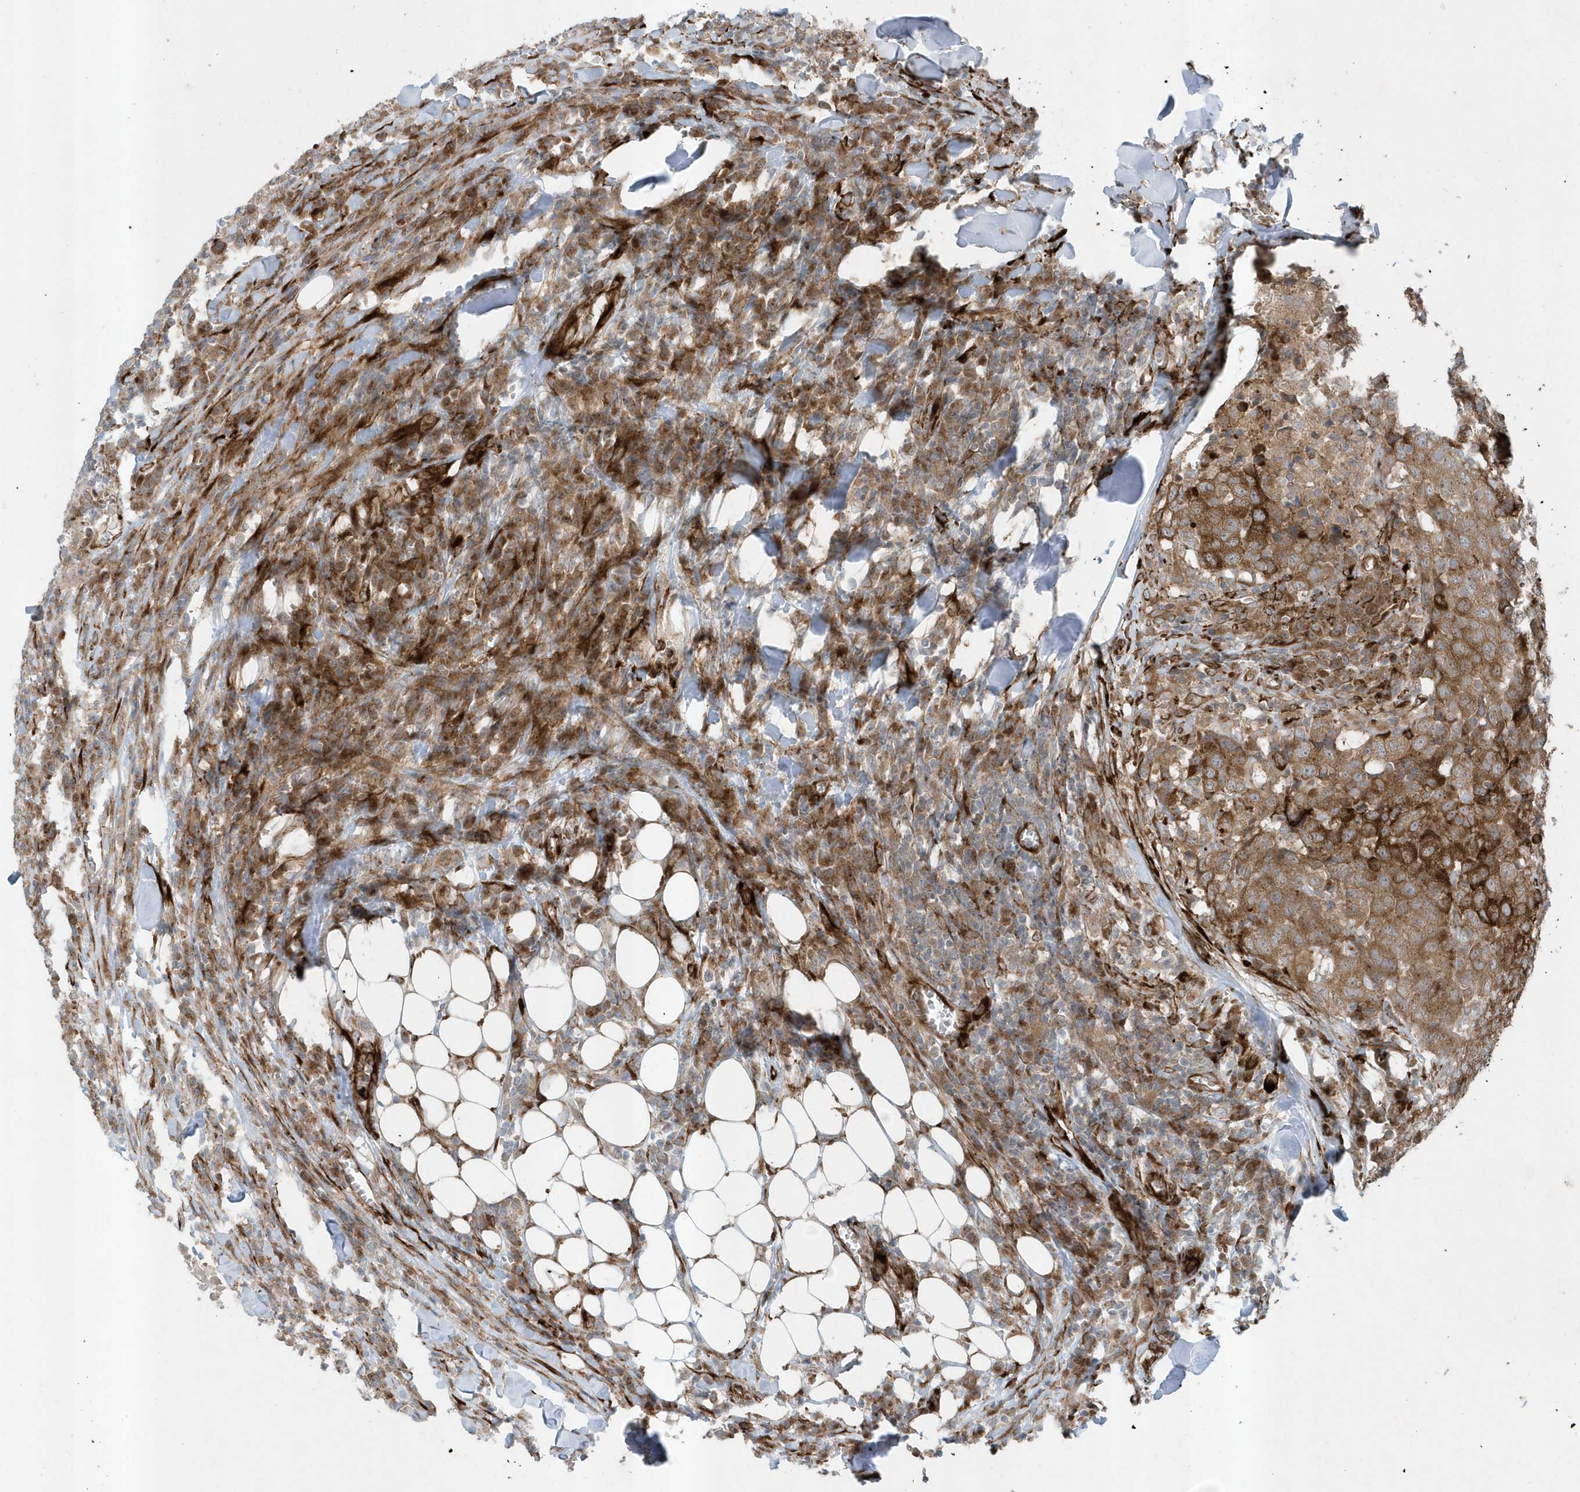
{"staining": {"intensity": "moderate", "quantity": ">75%", "location": "cytoplasmic/membranous"}, "tissue": "head and neck cancer", "cell_type": "Tumor cells", "image_type": "cancer", "snomed": [{"axis": "morphology", "description": "Squamous cell carcinoma, NOS"}, {"axis": "topography", "description": "Head-Neck"}], "caption": "Head and neck squamous cell carcinoma stained for a protein displays moderate cytoplasmic/membranous positivity in tumor cells.", "gene": "FAM98A", "patient": {"sex": "male", "age": 66}}